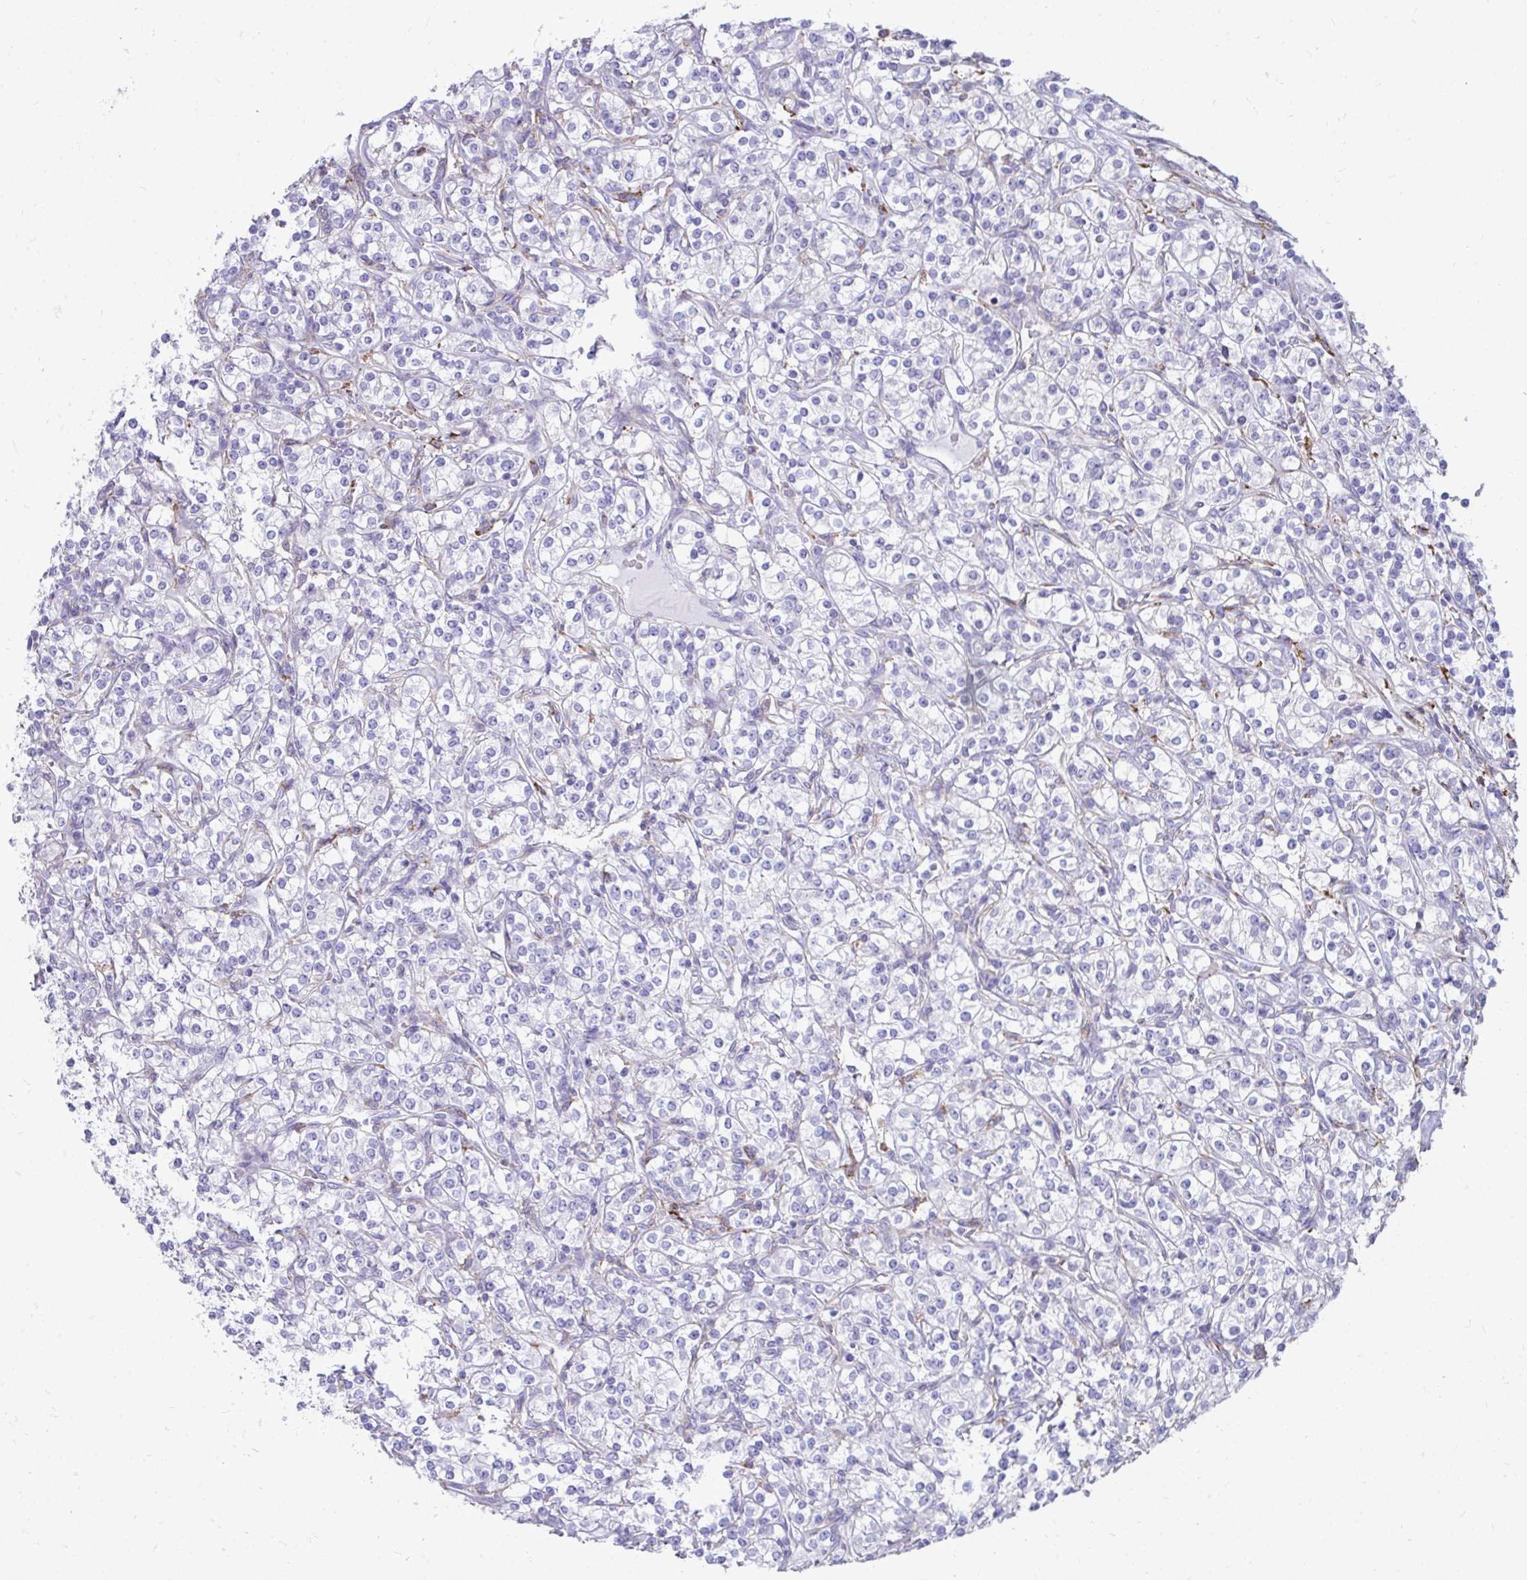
{"staining": {"intensity": "negative", "quantity": "none", "location": "none"}, "tissue": "renal cancer", "cell_type": "Tumor cells", "image_type": "cancer", "snomed": [{"axis": "morphology", "description": "Adenocarcinoma, NOS"}, {"axis": "topography", "description": "Kidney"}], "caption": "Micrograph shows no significant protein staining in tumor cells of renal cancer (adenocarcinoma).", "gene": "CD163", "patient": {"sex": "male", "age": 77}}